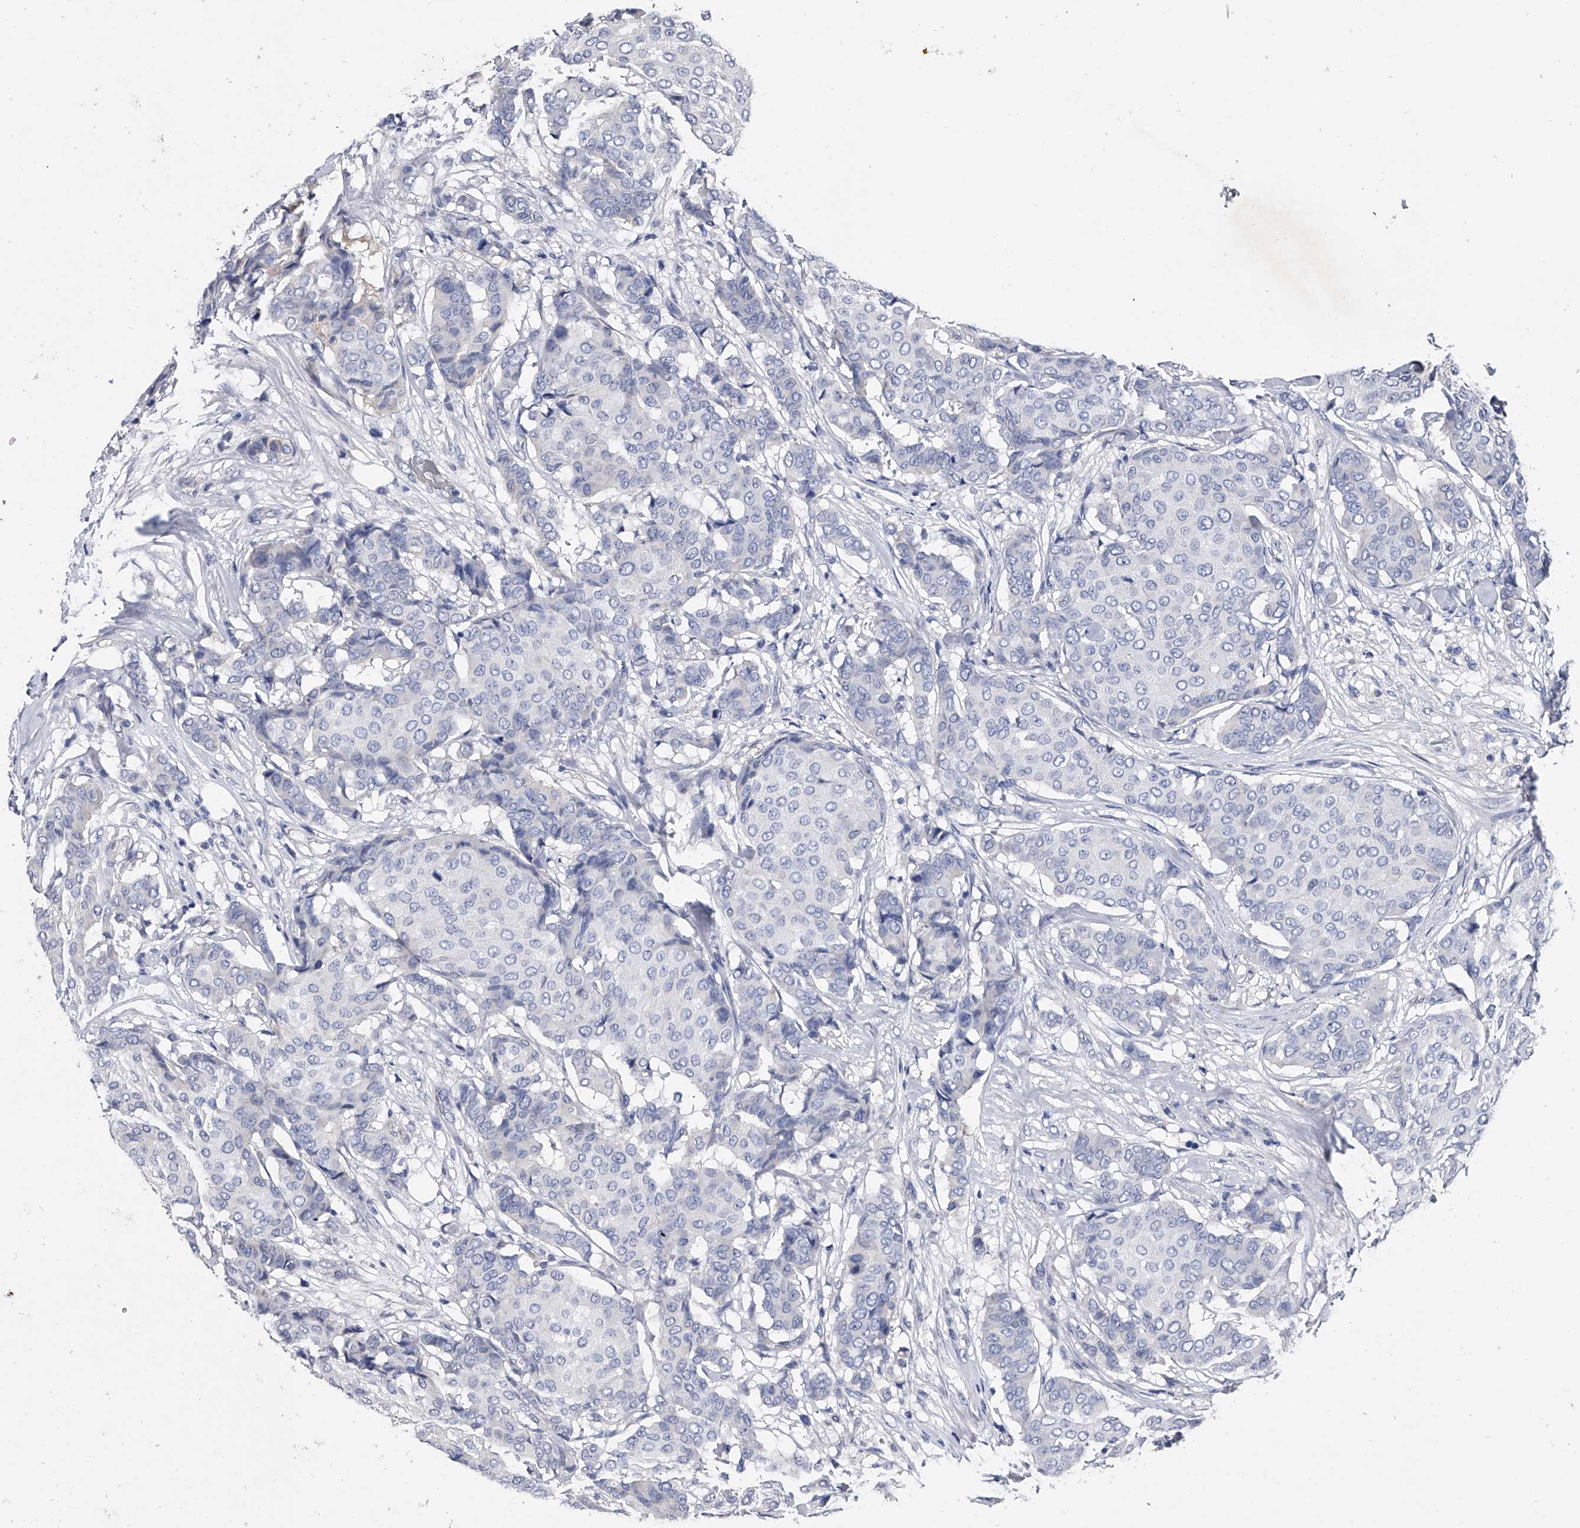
{"staining": {"intensity": "negative", "quantity": "none", "location": "none"}, "tissue": "breast cancer", "cell_type": "Tumor cells", "image_type": "cancer", "snomed": [{"axis": "morphology", "description": "Duct carcinoma"}, {"axis": "topography", "description": "Breast"}], "caption": "DAB (3,3'-diaminobenzidine) immunohistochemical staining of breast intraductal carcinoma demonstrates no significant staining in tumor cells. (DAB (3,3'-diaminobenzidine) immunohistochemistry (IHC), high magnification).", "gene": "EFCAB7", "patient": {"sex": "female", "age": 75}}